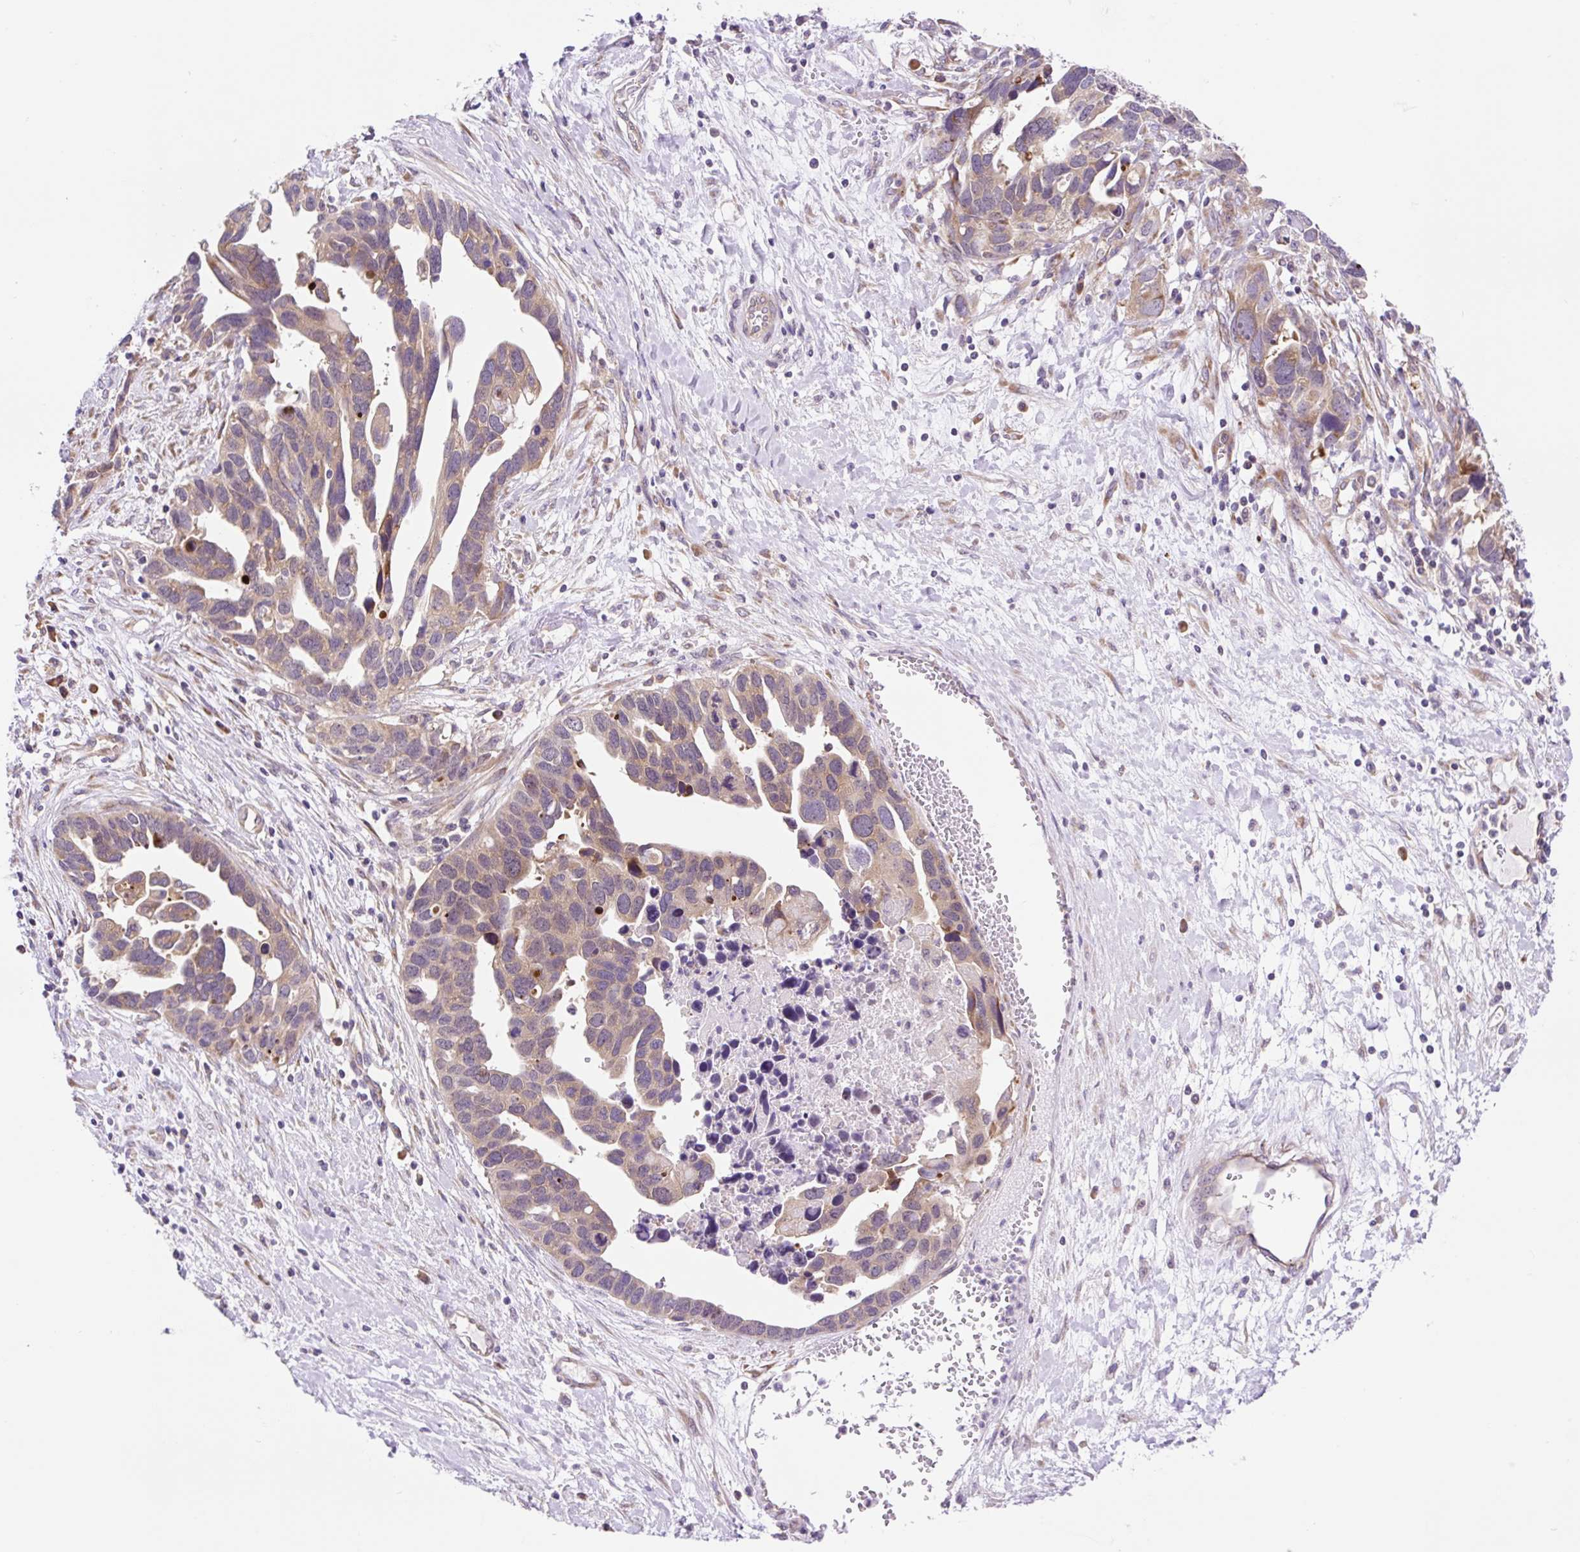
{"staining": {"intensity": "weak", "quantity": ">75%", "location": "cytoplasmic/membranous"}, "tissue": "ovarian cancer", "cell_type": "Tumor cells", "image_type": "cancer", "snomed": [{"axis": "morphology", "description": "Cystadenocarcinoma, serous, NOS"}, {"axis": "topography", "description": "Ovary"}], "caption": "Immunohistochemical staining of human ovarian cancer shows weak cytoplasmic/membranous protein expression in approximately >75% of tumor cells.", "gene": "GPR45", "patient": {"sex": "female", "age": 54}}